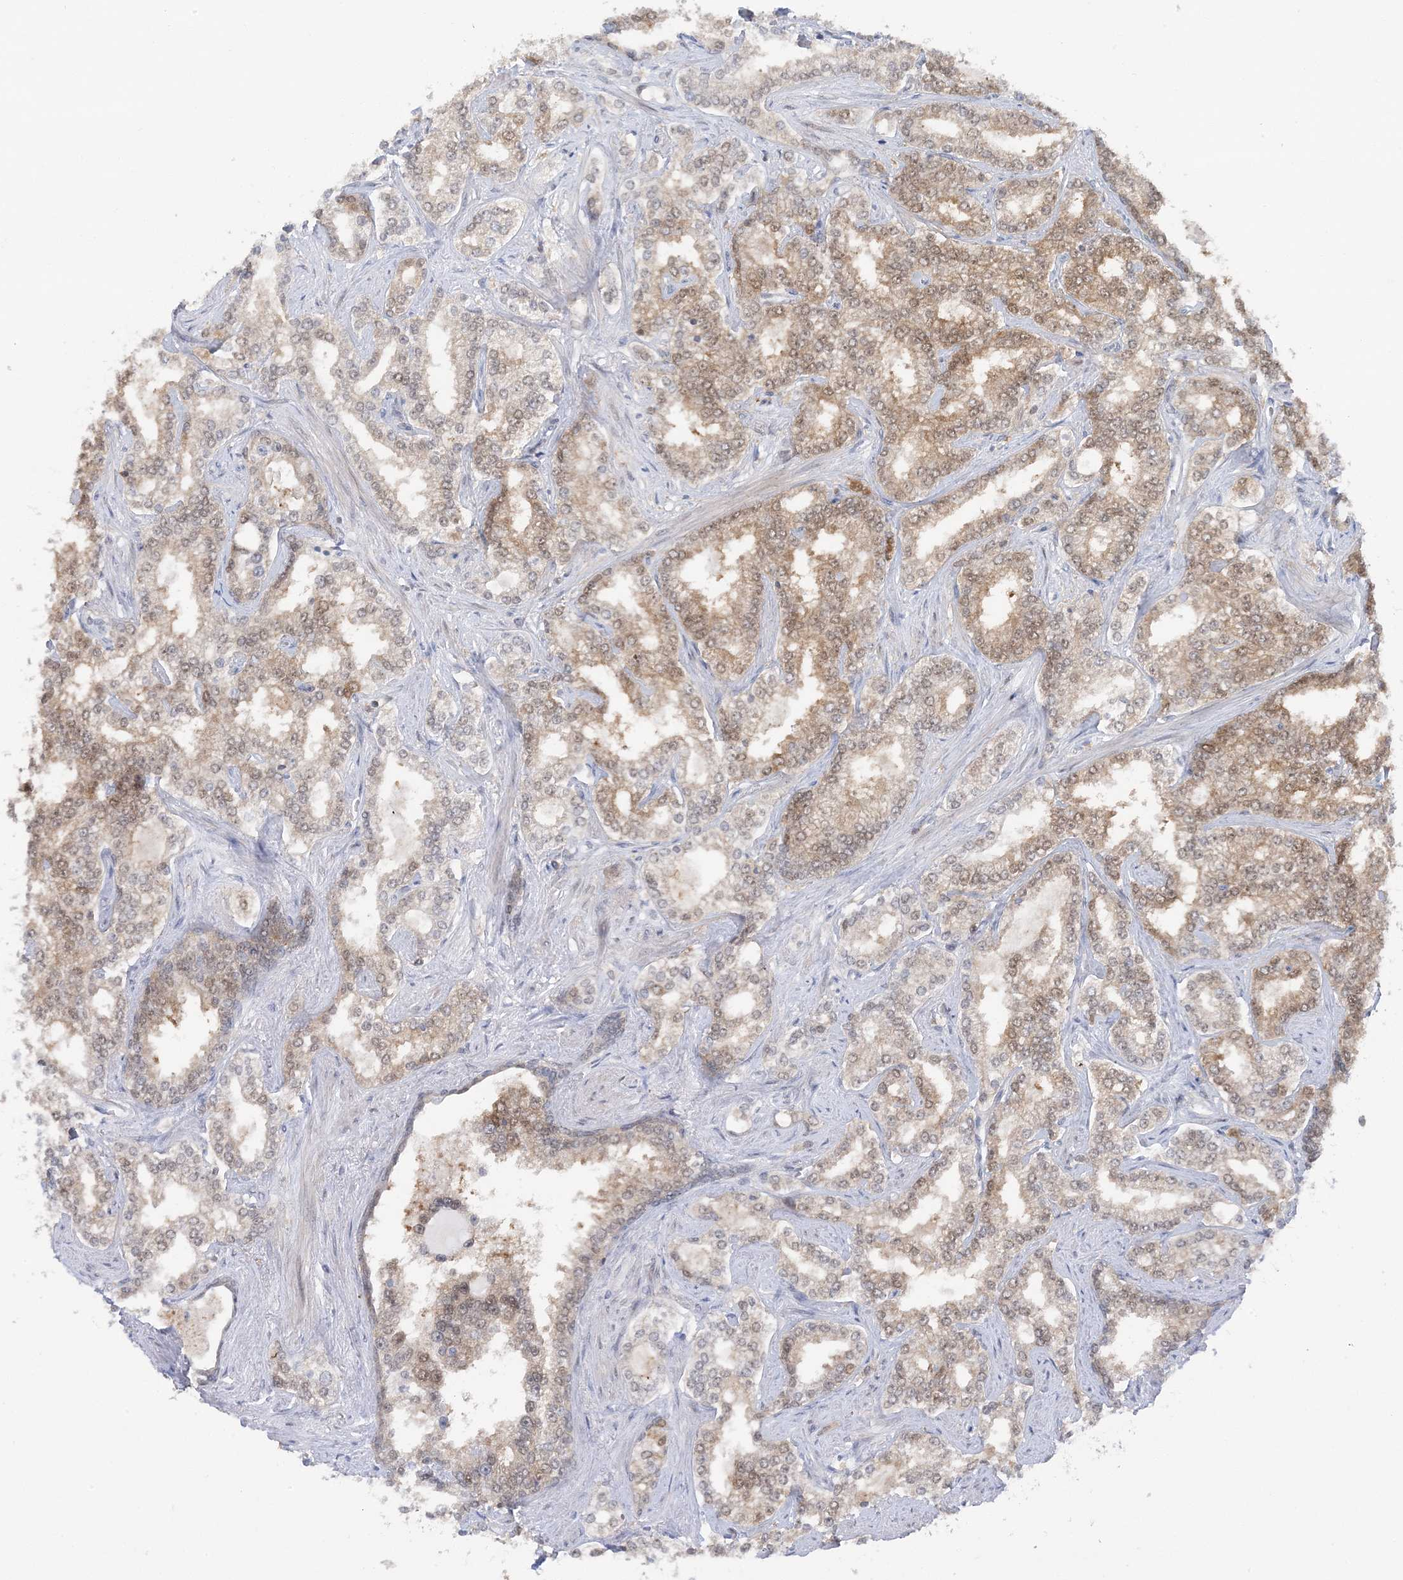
{"staining": {"intensity": "moderate", "quantity": ">75%", "location": "cytoplasmic/membranous"}, "tissue": "prostate cancer", "cell_type": "Tumor cells", "image_type": "cancer", "snomed": [{"axis": "morphology", "description": "Normal tissue, NOS"}, {"axis": "morphology", "description": "Adenocarcinoma, High grade"}, {"axis": "topography", "description": "Prostate"}], "caption": "An image showing moderate cytoplasmic/membranous staining in approximately >75% of tumor cells in prostate adenocarcinoma (high-grade), as visualized by brown immunohistochemical staining.", "gene": "OGA", "patient": {"sex": "male", "age": 83}}